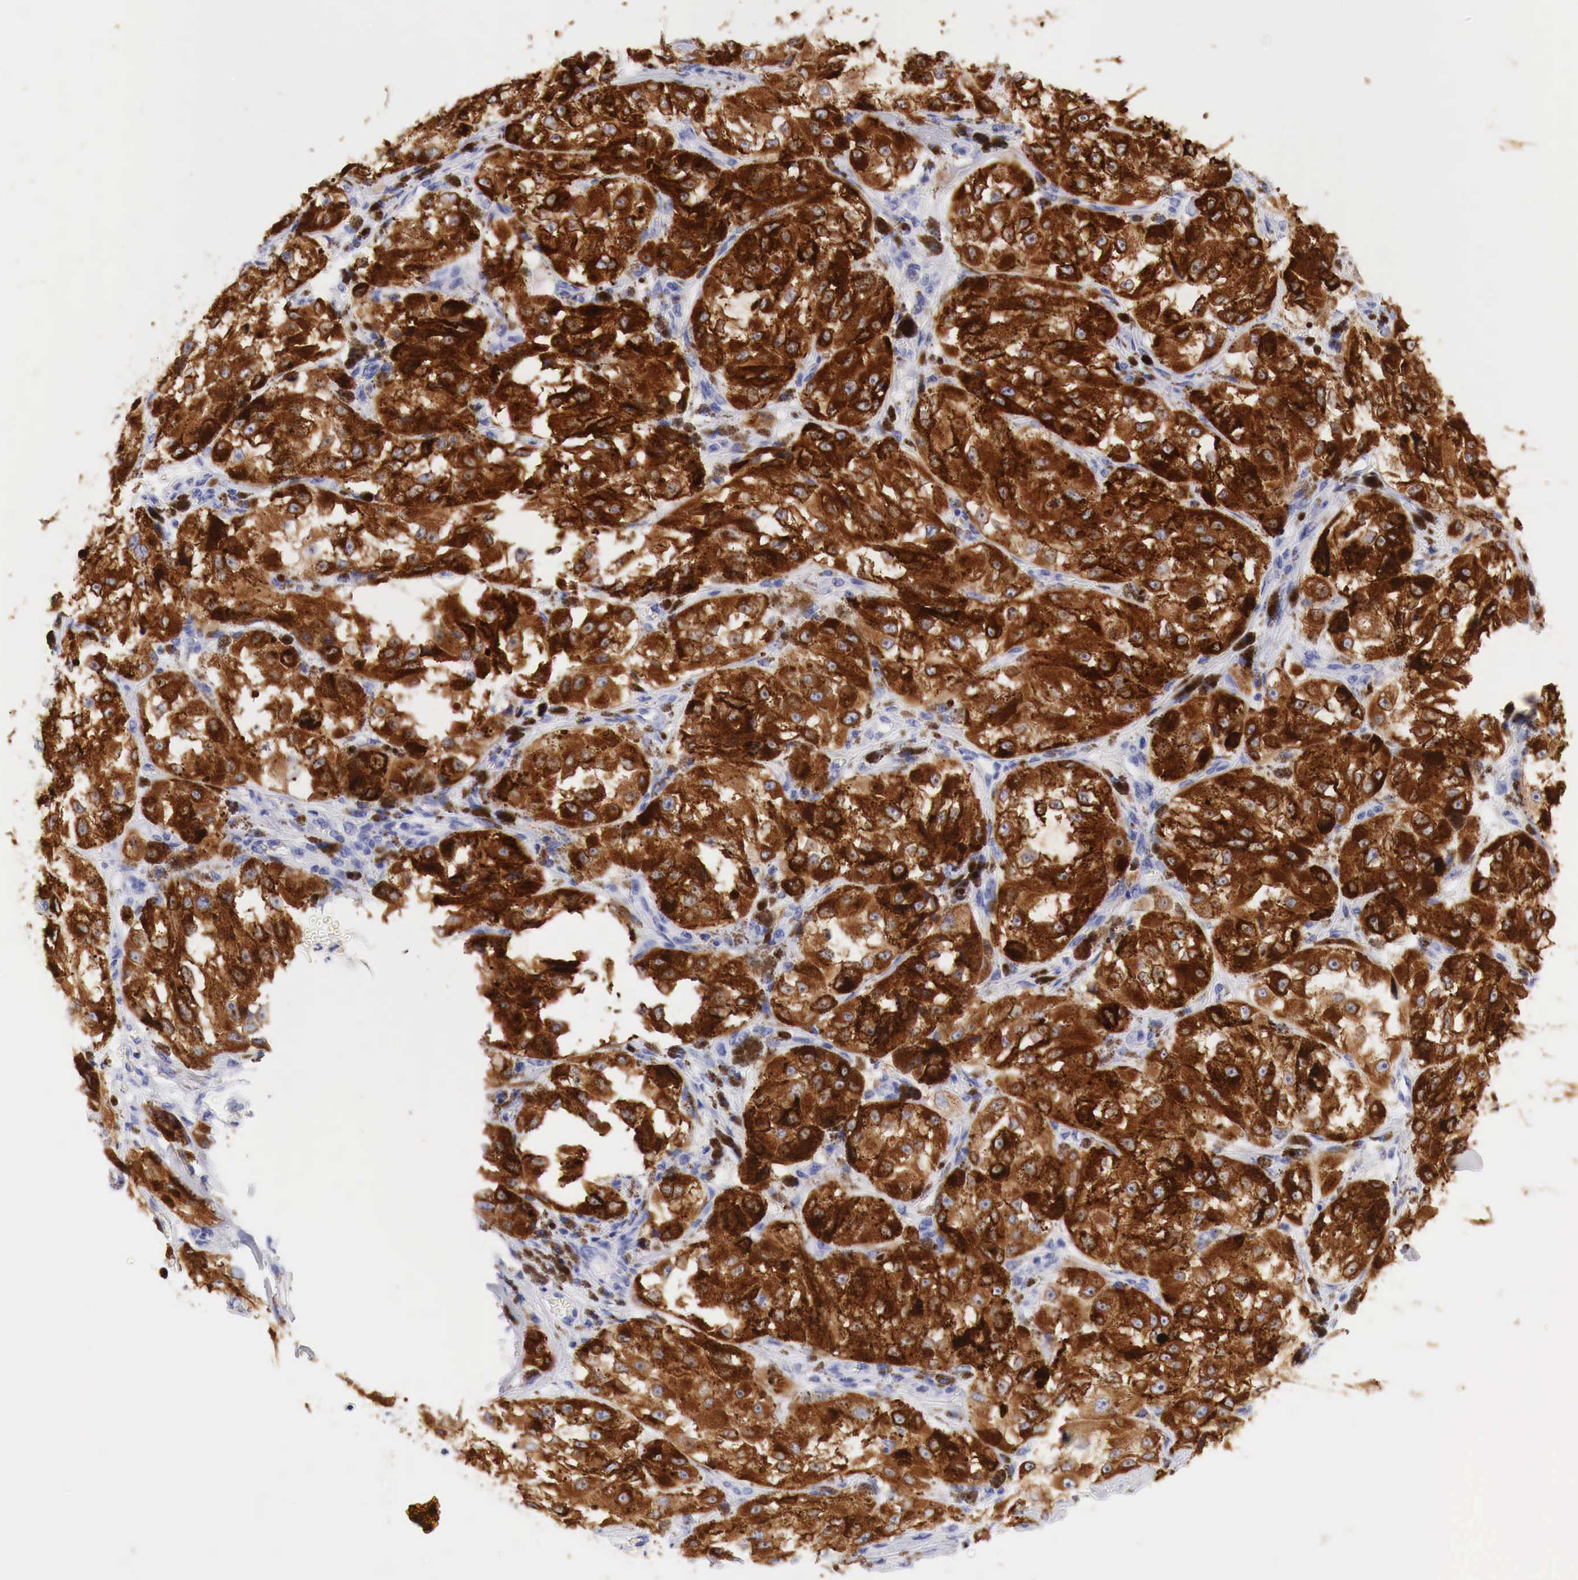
{"staining": {"intensity": "strong", "quantity": ">75%", "location": "cytoplasmic/membranous"}, "tissue": "melanoma", "cell_type": "Tumor cells", "image_type": "cancer", "snomed": [{"axis": "morphology", "description": "Malignant melanoma, NOS"}, {"axis": "topography", "description": "Skin"}], "caption": "DAB (3,3'-diaminobenzidine) immunohistochemical staining of human melanoma reveals strong cytoplasmic/membranous protein expression in approximately >75% of tumor cells.", "gene": "TYR", "patient": {"sex": "male", "age": 67}}